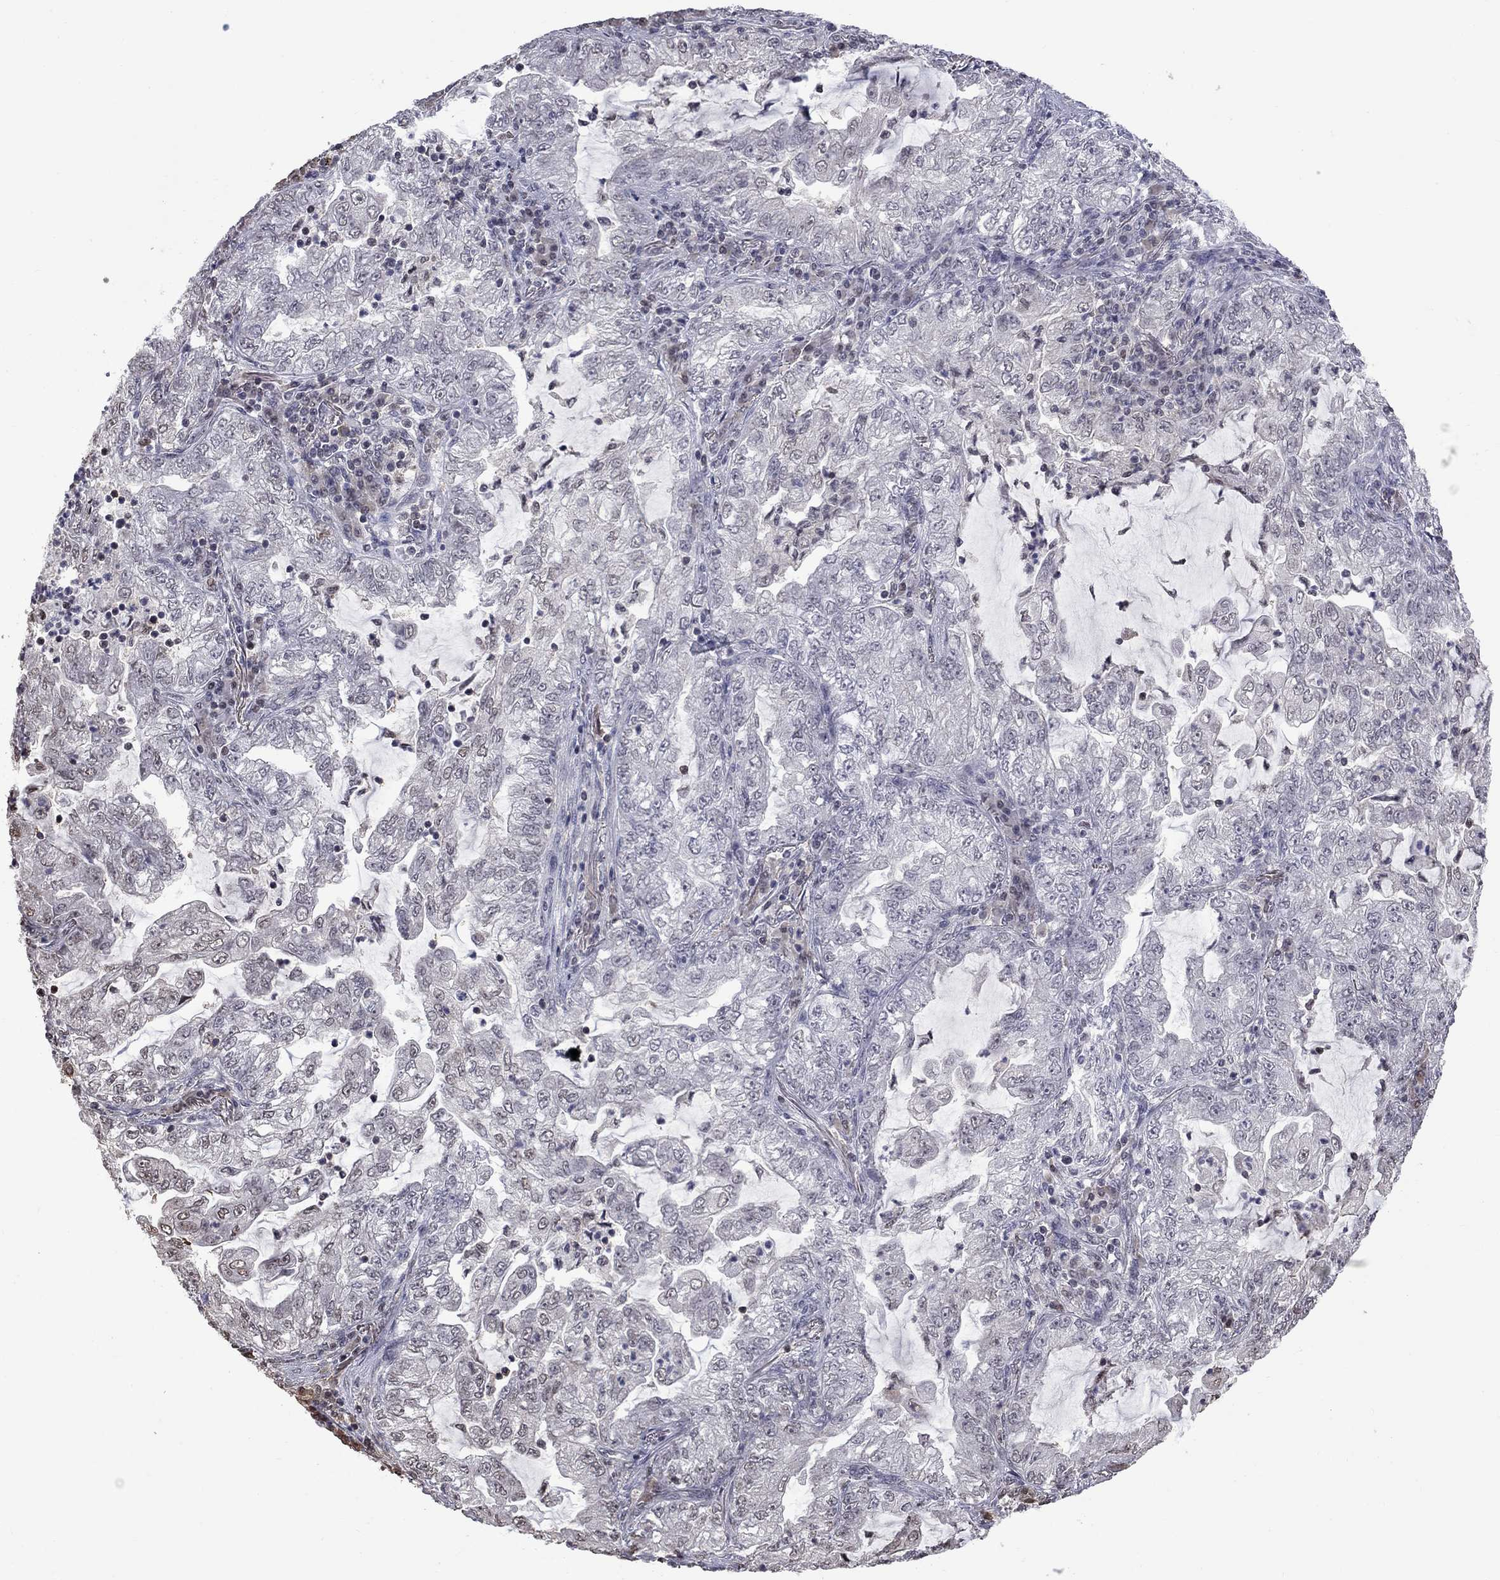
{"staining": {"intensity": "negative", "quantity": "none", "location": "none"}, "tissue": "lung cancer", "cell_type": "Tumor cells", "image_type": "cancer", "snomed": [{"axis": "morphology", "description": "Adenocarcinoma, NOS"}, {"axis": "topography", "description": "Lung"}], "caption": "A high-resolution image shows IHC staining of lung cancer, which demonstrates no significant positivity in tumor cells.", "gene": "RFWD3", "patient": {"sex": "female", "age": 73}}